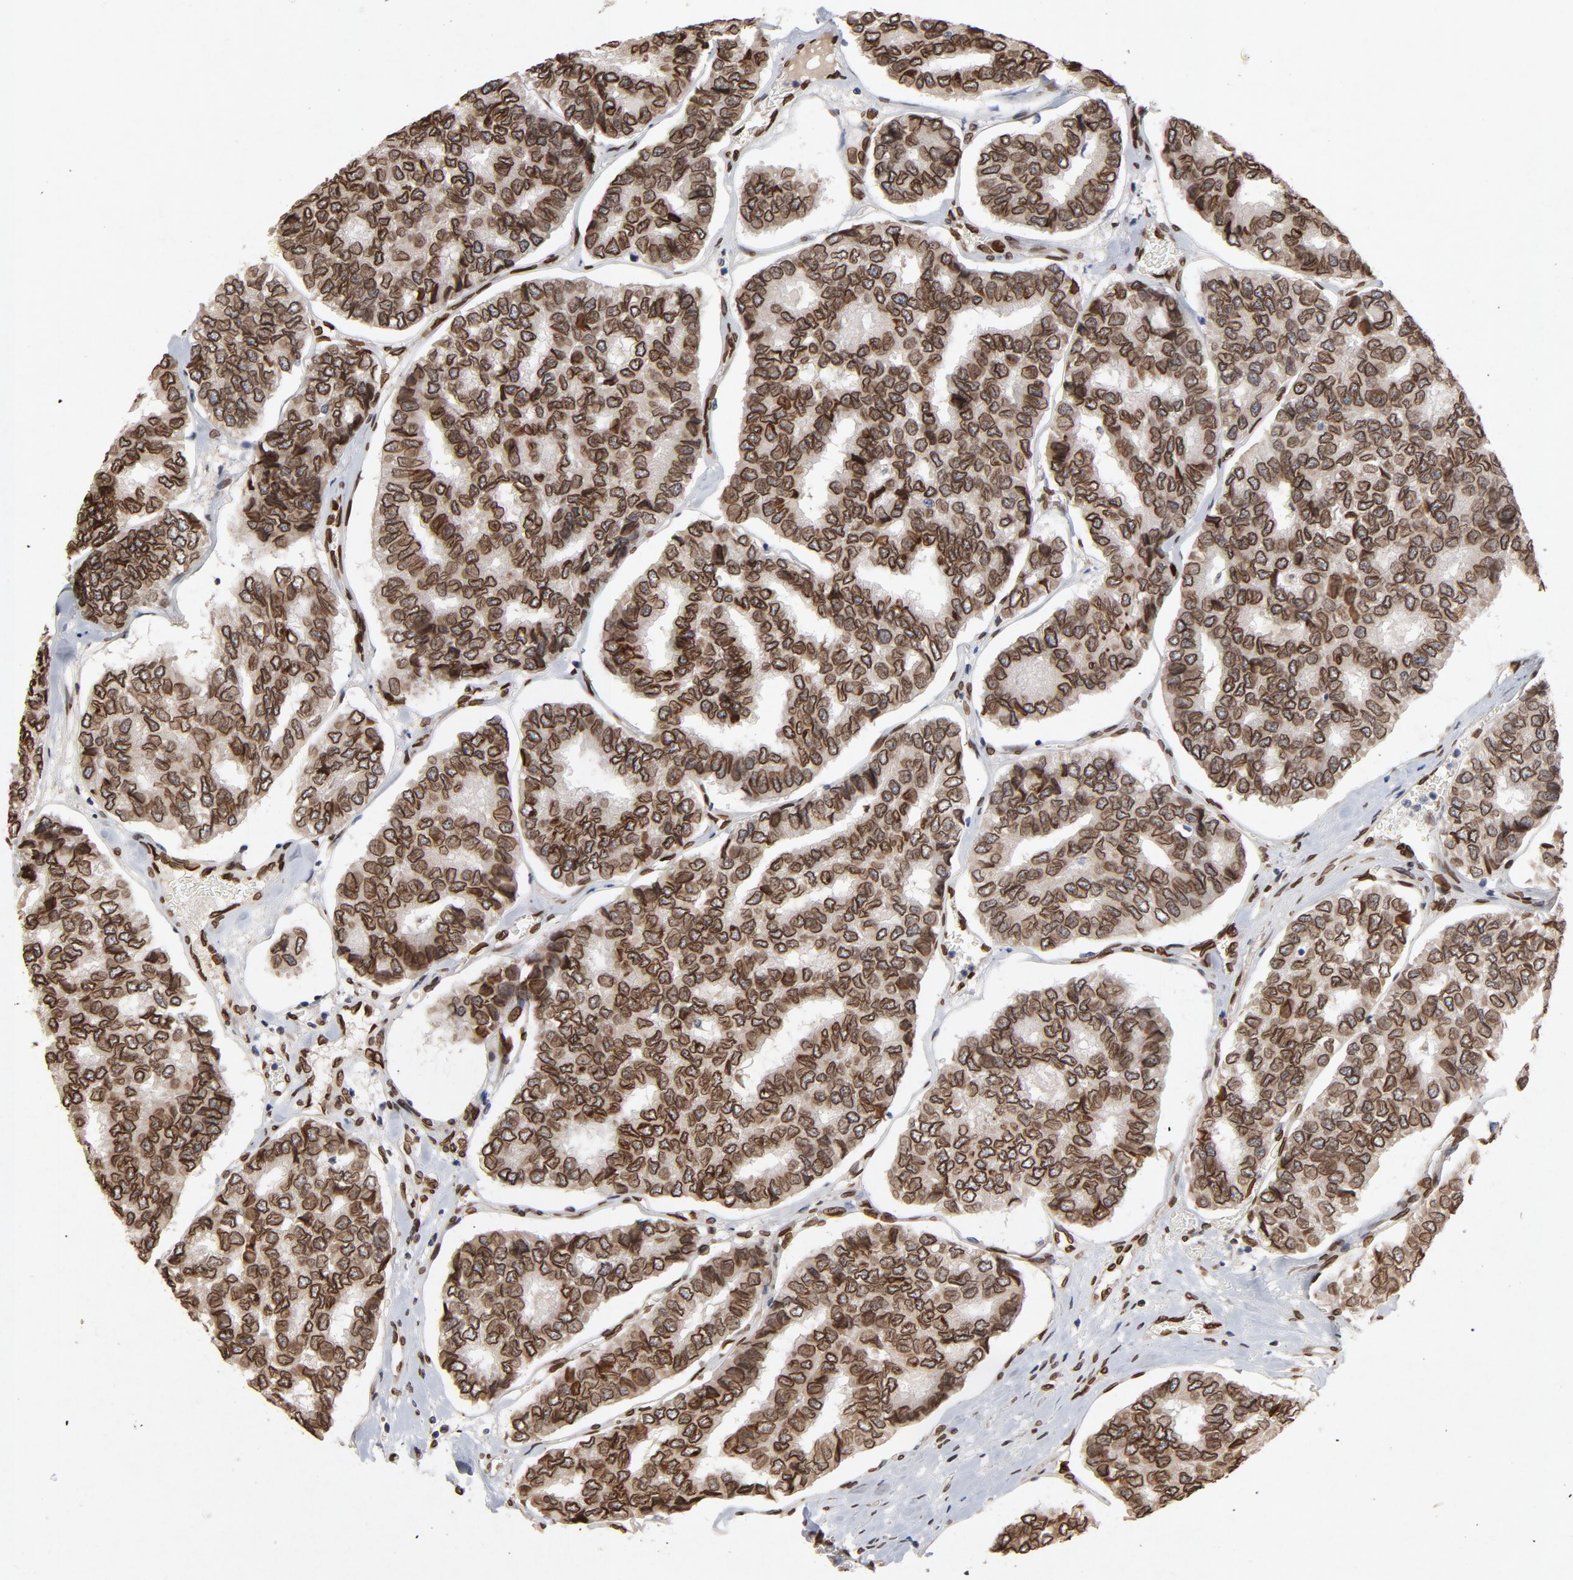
{"staining": {"intensity": "strong", "quantity": ">75%", "location": "cytoplasmic/membranous,nuclear"}, "tissue": "thyroid cancer", "cell_type": "Tumor cells", "image_type": "cancer", "snomed": [{"axis": "morphology", "description": "Papillary adenocarcinoma, NOS"}, {"axis": "topography", "description": "Thyroid gland"}], "caption": "IHC image of neoplastic tissue: thyroid papillary adenocarcinoma stained using immunohistochemistry (IHC) reveals high levels of strong protein expression localized specifically in the cytoplasmic/membranous and nuclear of tumor cells, appearing as a cytoplasmic/membranous and nuclear brown color.", "gene": "LMNA", "patient": {"sex": "female", "age": 35}}